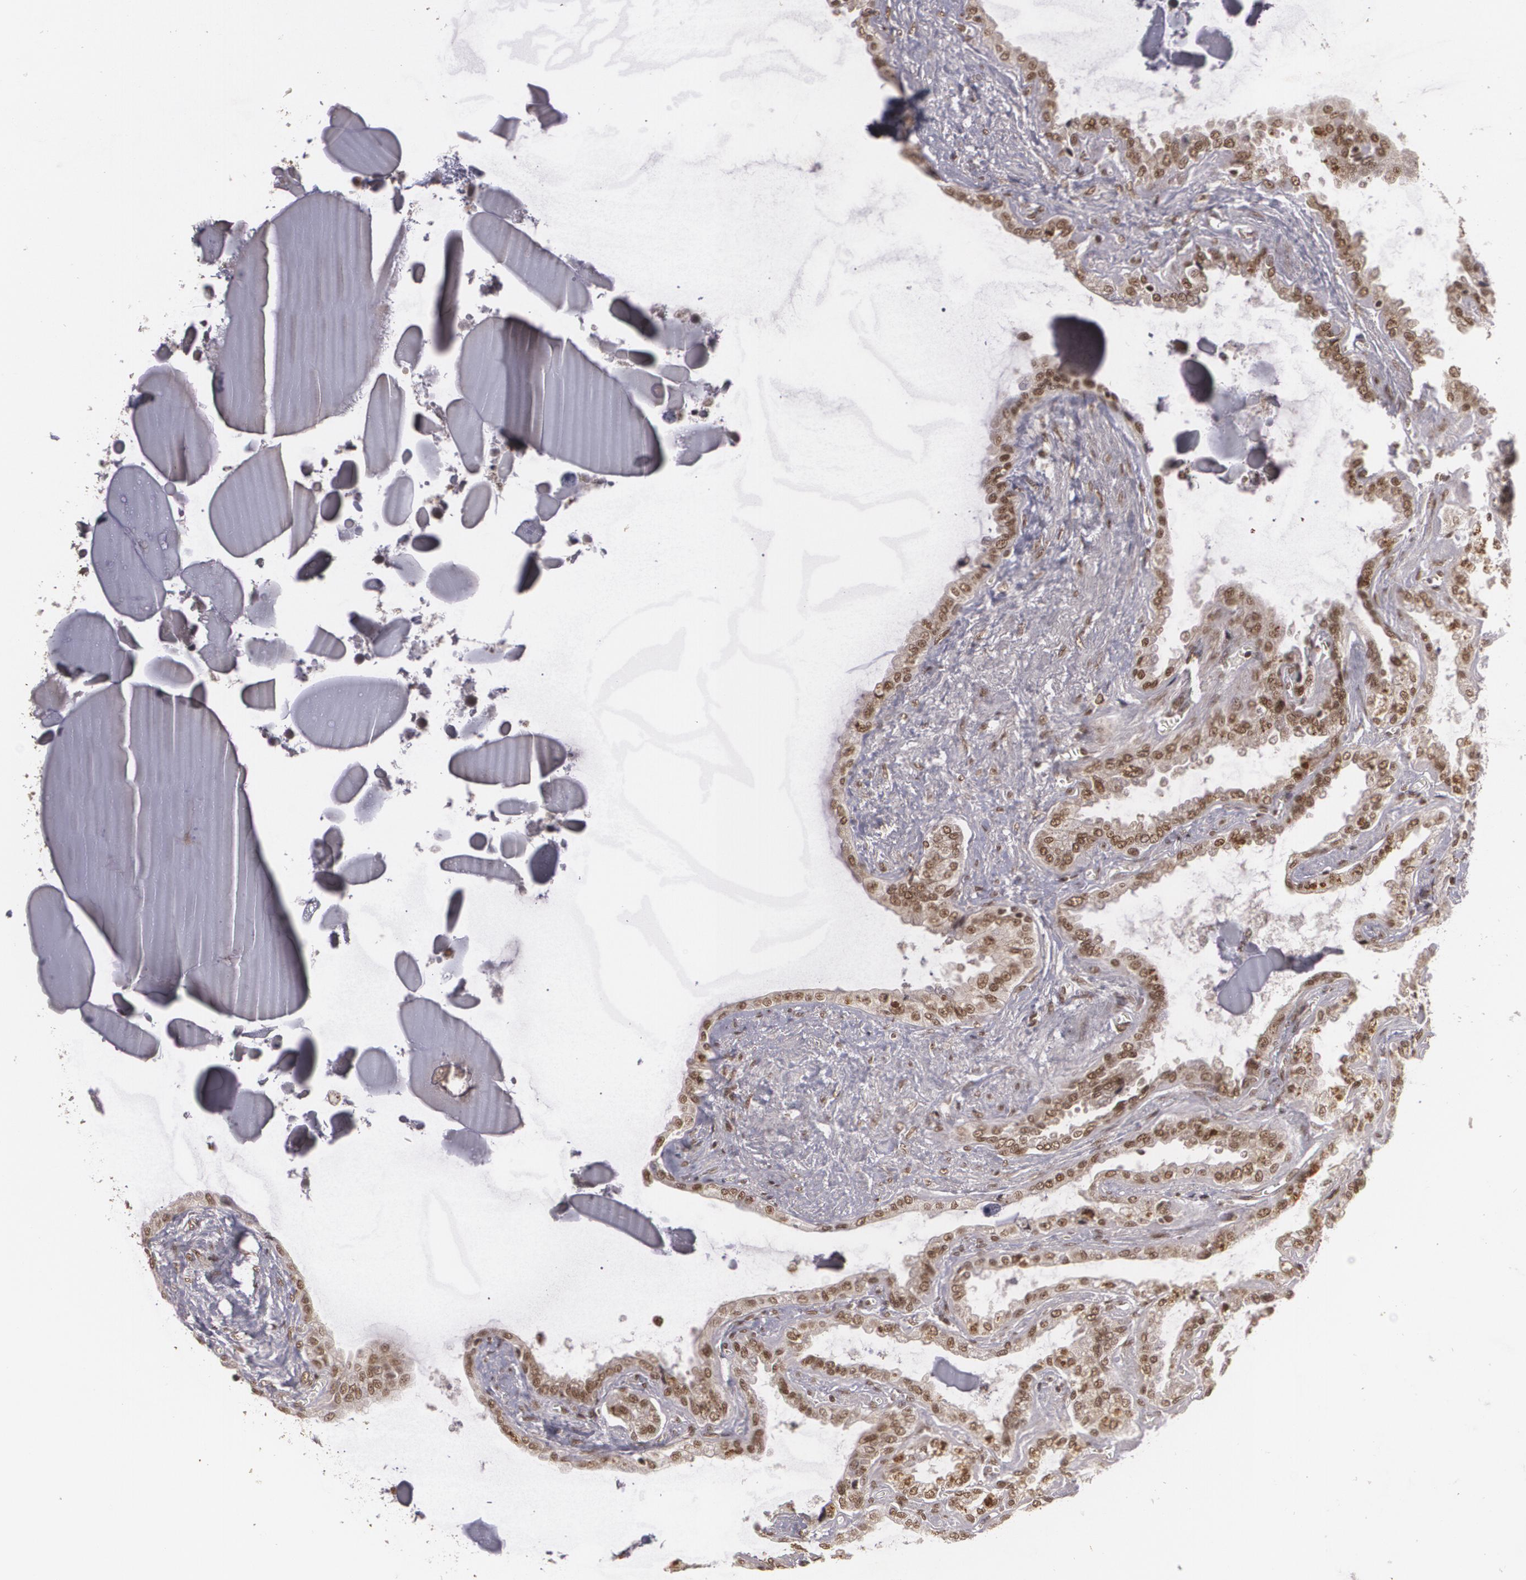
{"staining": {"intensity": "strong", "quantity": ">75%", "location": "nuclear"}, "tissue": "seminal vesicle", "cell_type": "Glandular cells", "image_type": "normal", "snomed": [{"axis": "morphology", "description": "Normal tissue, NOS"}, {"axis": "morphology", "description": "Inflammation, NOS"}, {"axis": "topography", "description": "Urinary bladder"}, {"axis": "topography", "description": "Prostate"}, {"axis": "topography", "description": "Seminal veicle"}], "caption": "Glandular cells demonstrate strong nuclear positivity in approximately >75% of cells in unremarkable seminal vesicle. (DAB (3,3'-diaminobenzidine) = brown stain, brightfield microscopy at high magnification).", "gene": "RXRB", "patient": {"sex": "male", "age": 82}}